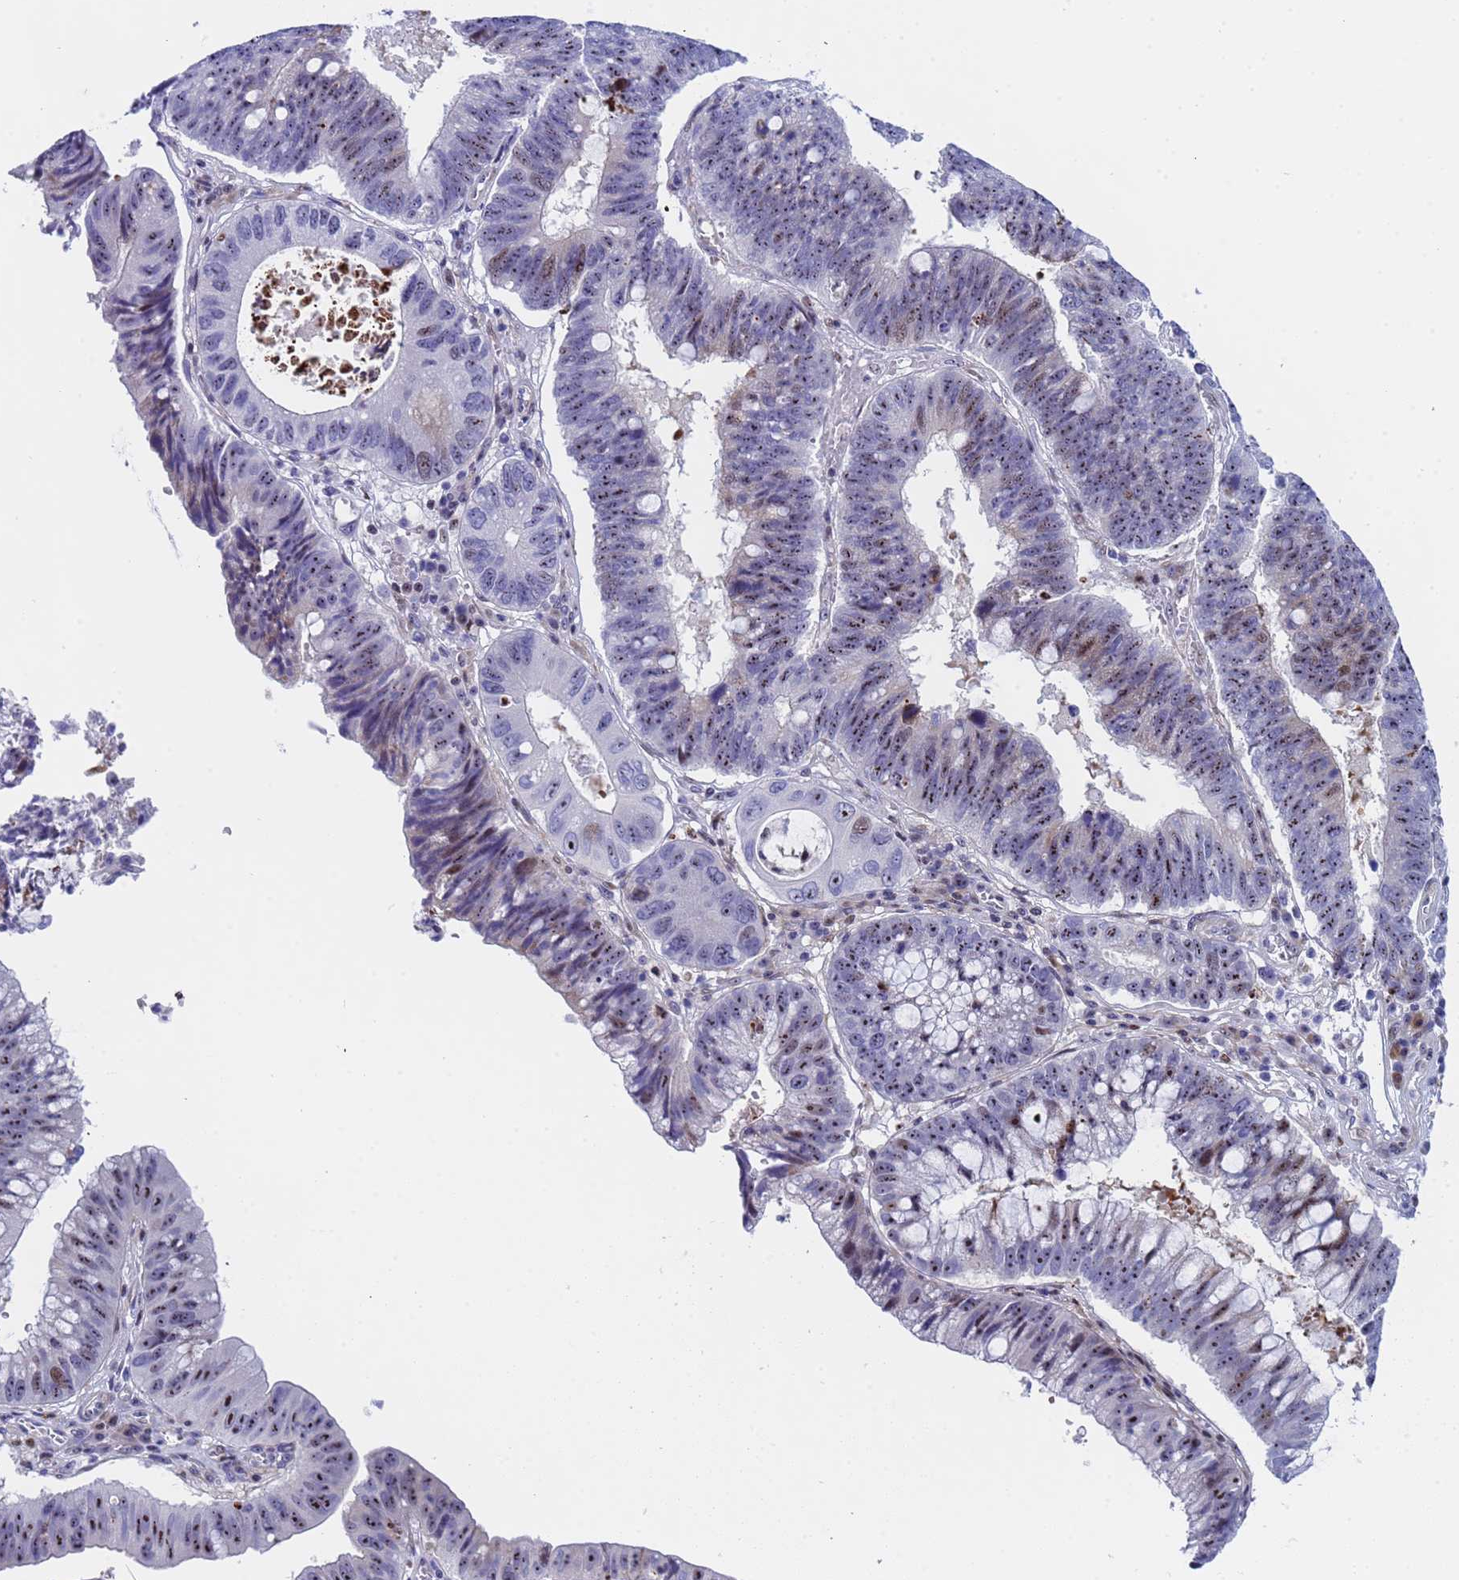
{"staining": {"intensity": "moderate", "quantity": "25%-75%", "location": "nuclear"}, "tissue": "stomach cancer", "cell_type": "Tumor cells", "image_type": "cancer", "snomed": [{"axis": "morphology", "description": "Adenocarcinoma, NOS"}, {"axis": "topography", "description": "Stomach"}], "caption": "Immunohistochemistry histopathology image of human stomach cancer stained for a protein (brown), which demonstrates medium levels of moderate nuclear expression in about 25%-75% of tumor cells.", "gene": "POP5", "patient": {"sex": "male", "age": 59}}